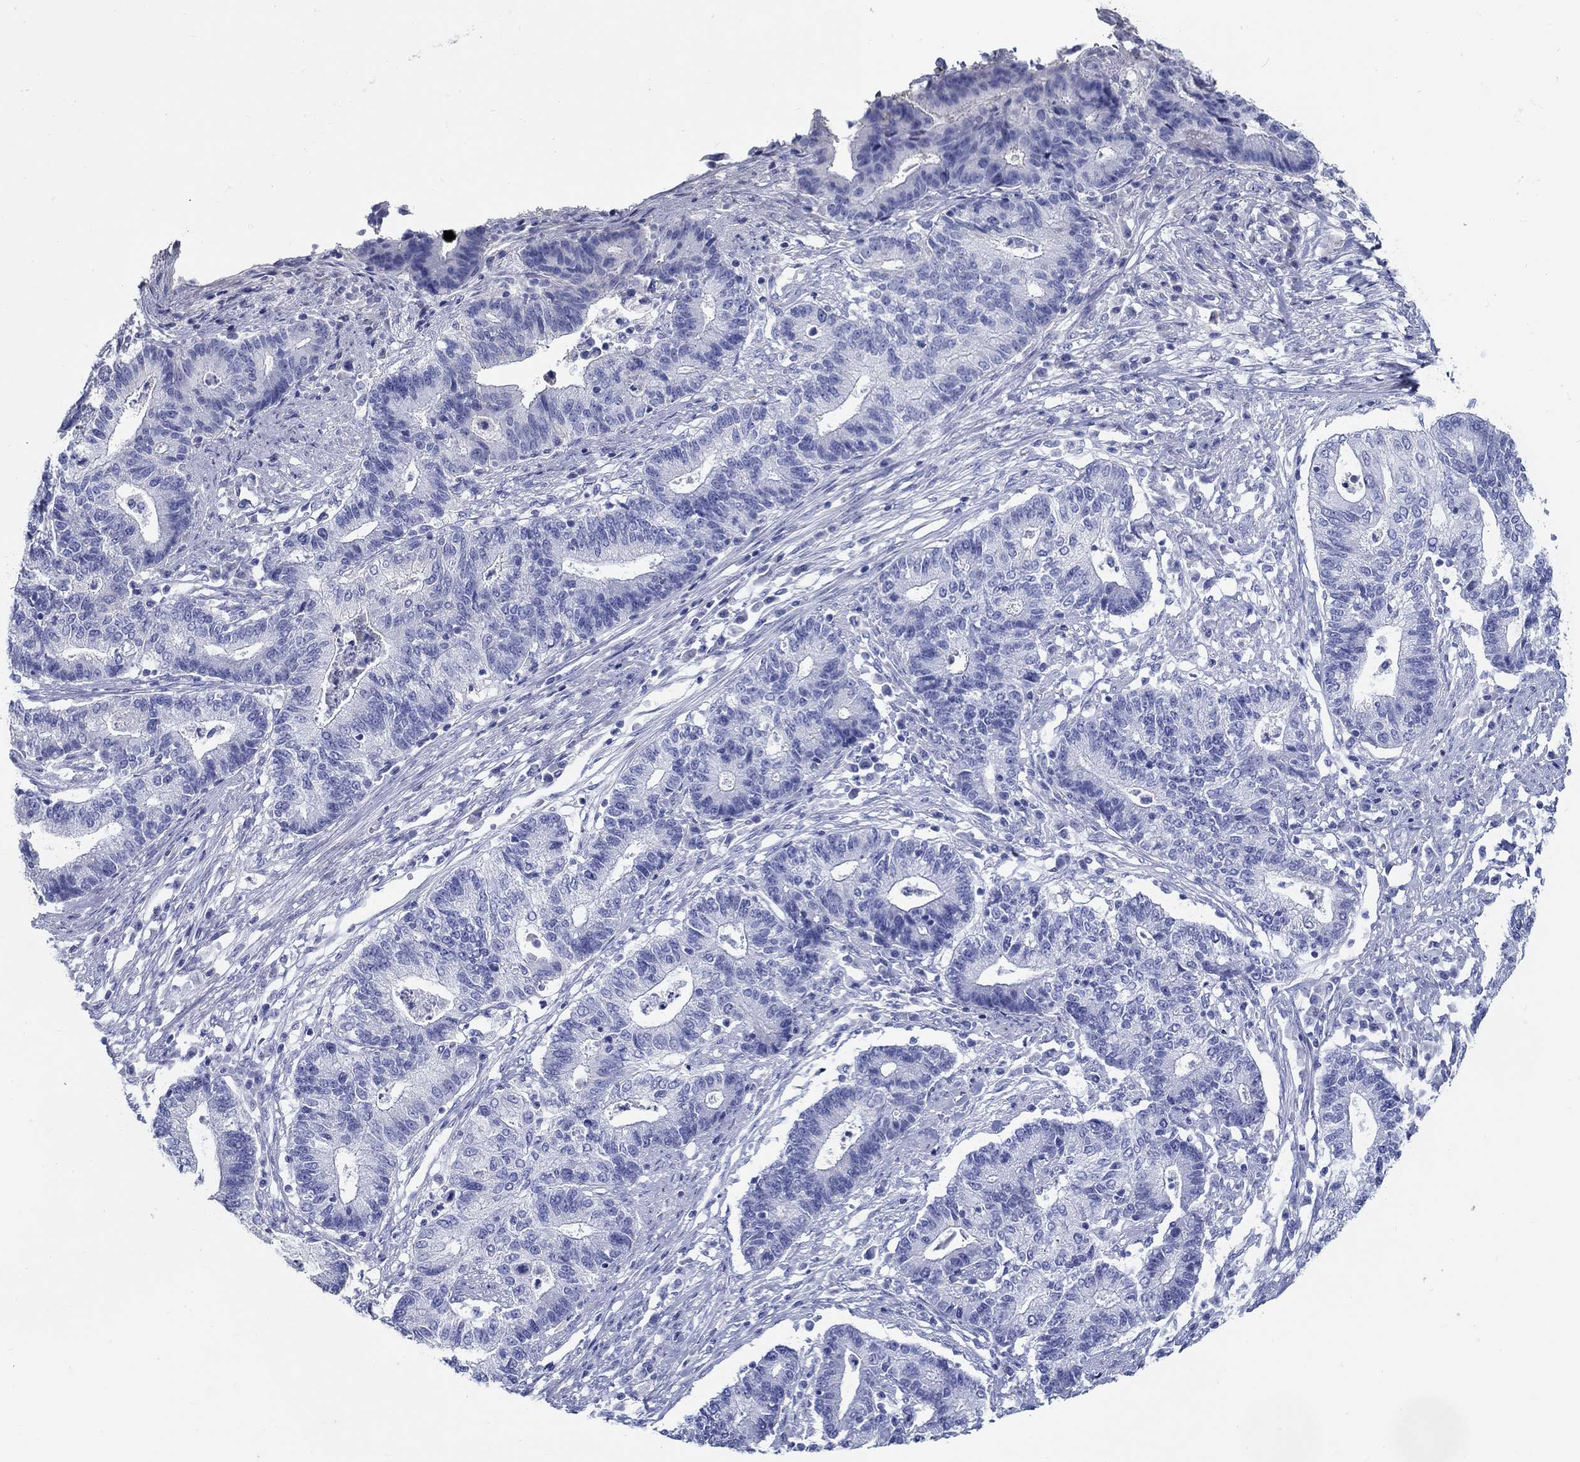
{"staining": {"intensity": "negative", "quantity": "none", "location": "none"}, "tissue": "endometrial cancer", "cell_type": "Tumor cells", "image_type": "cancer", "snomed": [{"axis": "morphology", "description": "Adenocarcinoma, NOS"}, {"axis": "topography", "description": "Uterus"}, {"axis": "topography", "description": "Endometrium"}], "caption": "Immunohistochemistry (IHC) of human adenocarcinoma (endometrial) displays no positivity in tumor cells.", "gene": "CRYGS", "patient": {"sex": "female", "age": 54}}